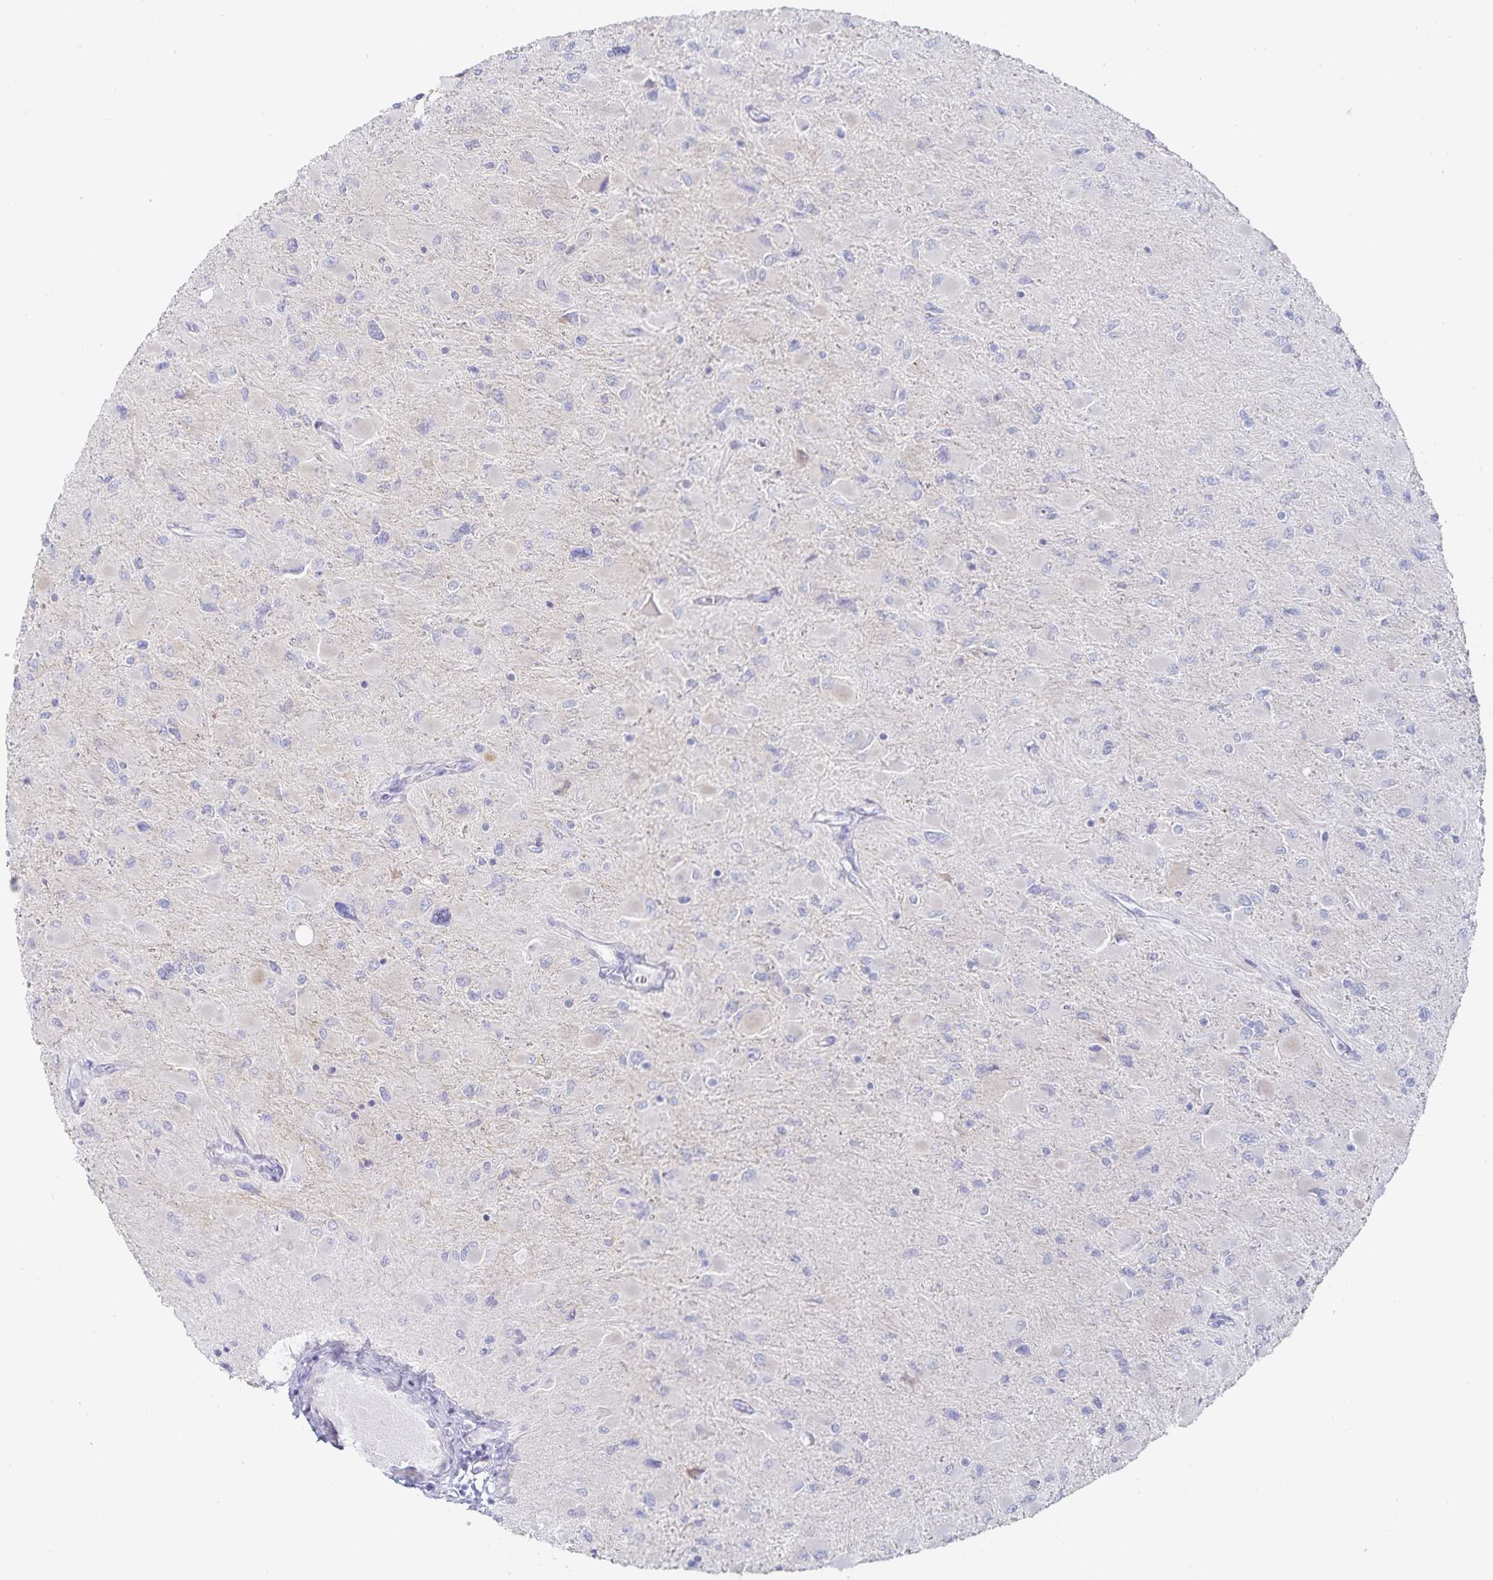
{"staining": {"intensity": "negative", "quantity": "none", "location": "none"}, "tissue": "glioma", "cell_type": "Tumor cells", "image_type": "cancer", "snomed": [{"axis": "morphology", "description": "Glioma, malignant, High grade"}, {"axis": "topography", "description": "Cerebral cortex"}], "caption": "High magnification brightfield microscopy of high-grade glioma (malignant) stained with DAB (brown) and counterstained with hematoxylin (blue): tumor cells show no significant positivity.", "gene": "SFTPA1", "patient": {"sex": "female", "age": 36}}